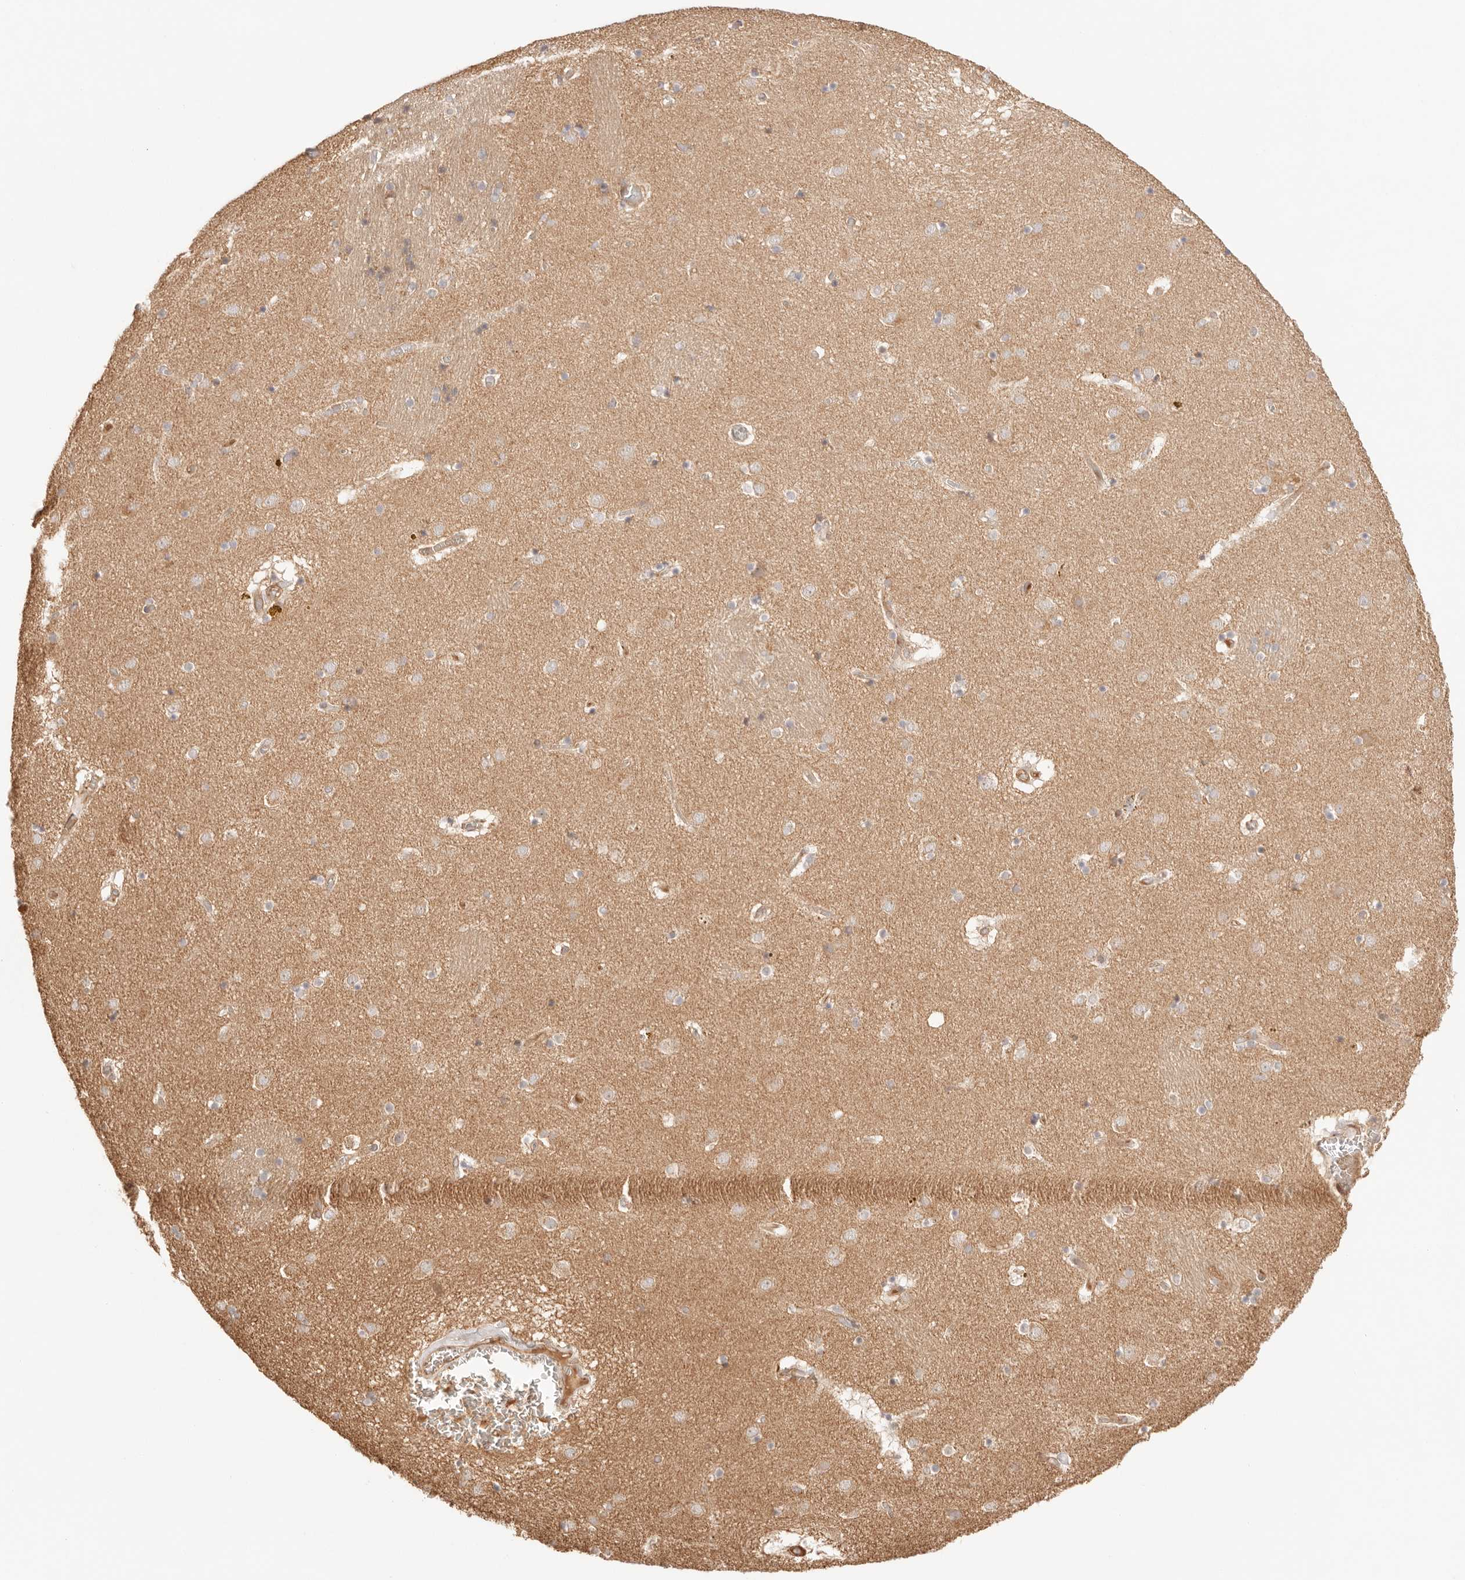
{"staining": {"intensity": "negative", "quantity": "none", "location": "none"}, "tissue": "caudate", "cell_type": "Glial cells", "image_type": "normal", "snomed": [{"axis": "morphology", "description": "Normal tissue, NOS"}, {"axis": "topography", "description": "Lateral ventricle wall"}], "caption": "This is a photomicrograph of immunohistochemistry staining of benign caudate, which shows no positivity in glial cells.", "gene": "IL1R2", "patient": {"sex": "male", "age": 70}}